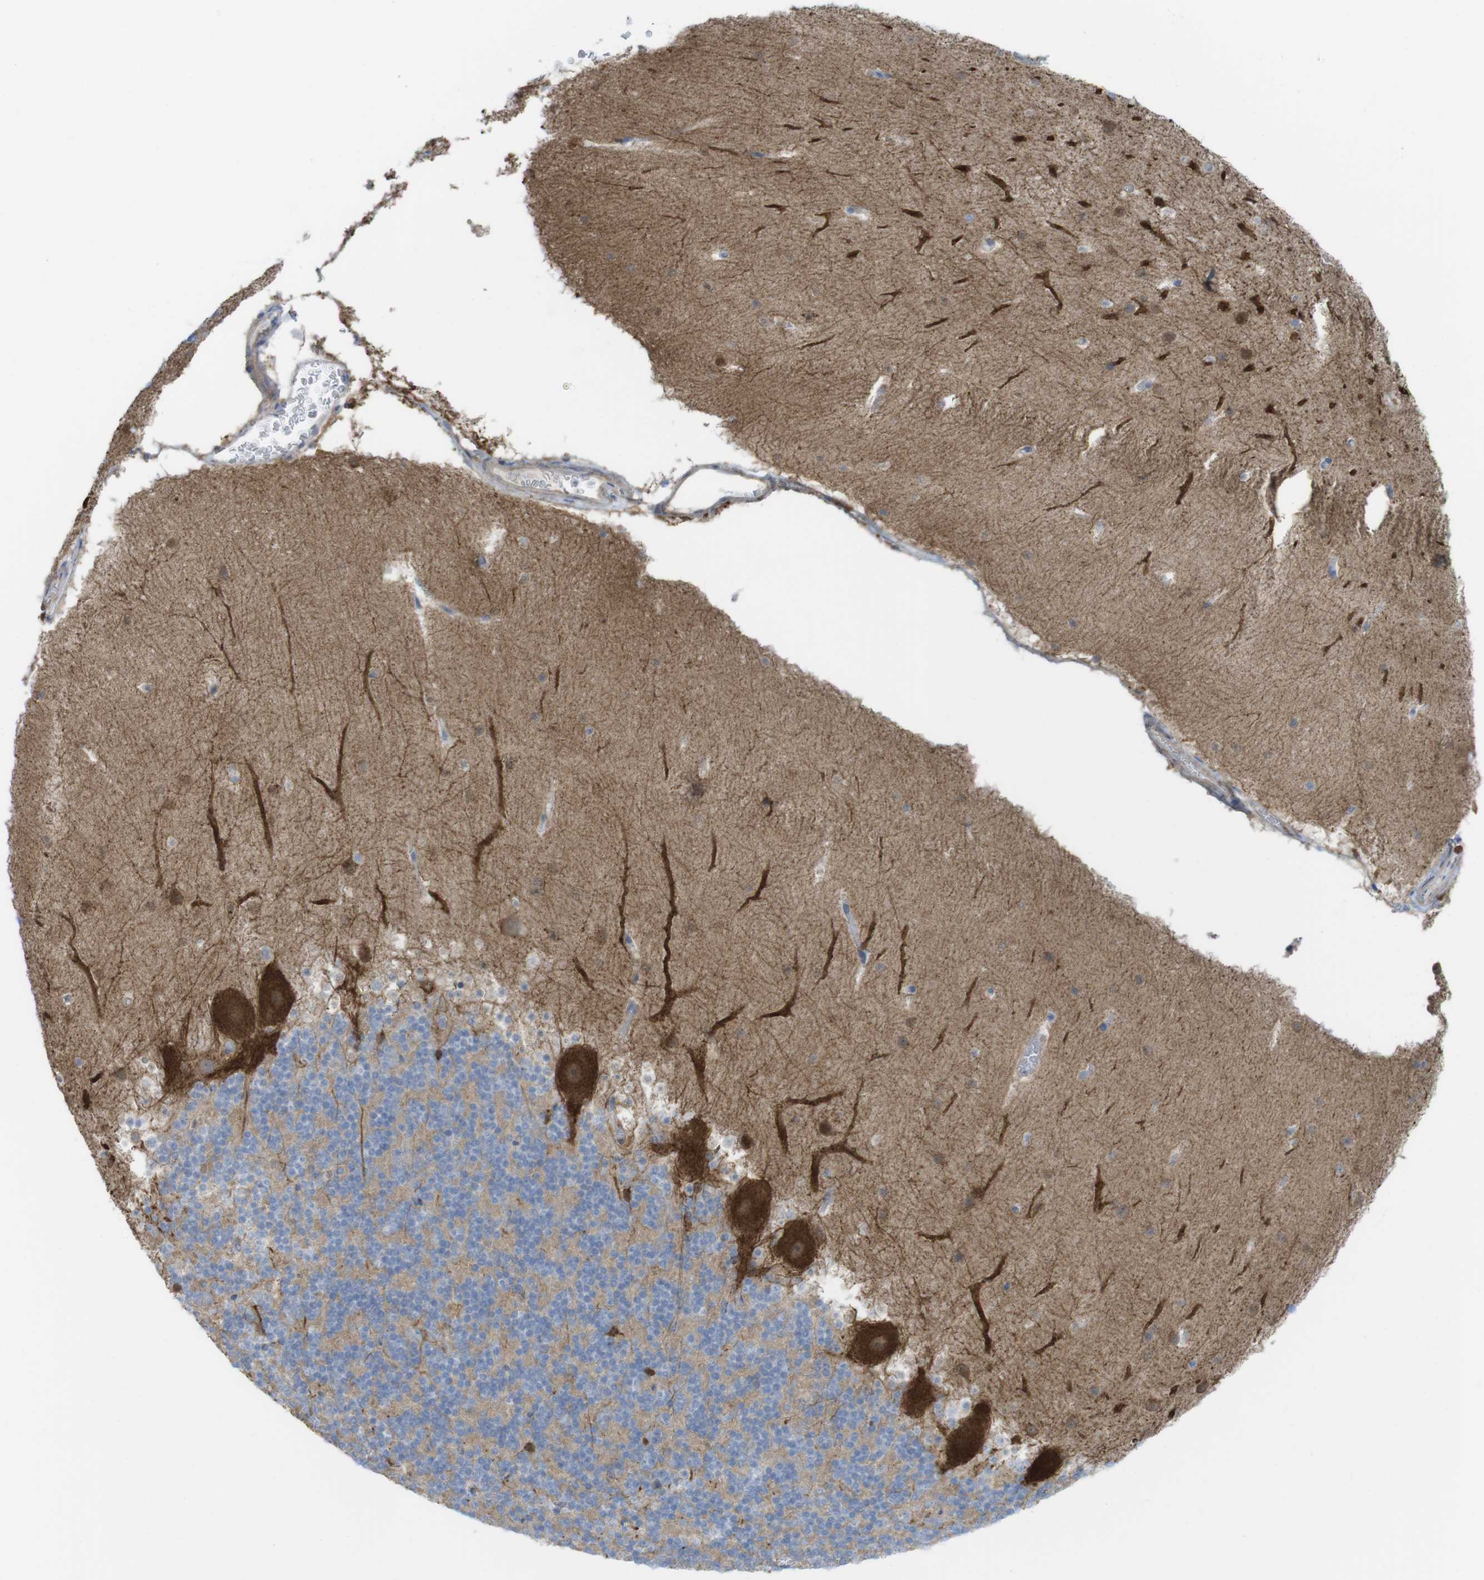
{"staining": {"intensity": "negative", "quantity": "none", "location": "none"}, "tissue": "cerebellum", "cell_type": "Cells in granular layer", "image_type": "normal", "snomed": [{"axis": "morphology", "description": "Normal tissue, NOS"}, {"axis": "topography", "description": "Cerebellum"}], "caption": "IHC histopathology image of benign cerebellum stained for a protein (brown), which displays no staining in cells in granular layer. Nuclei are stained in blue.", "gene": "PRKCD", "patient": {"sex": "female", "age": 19}}